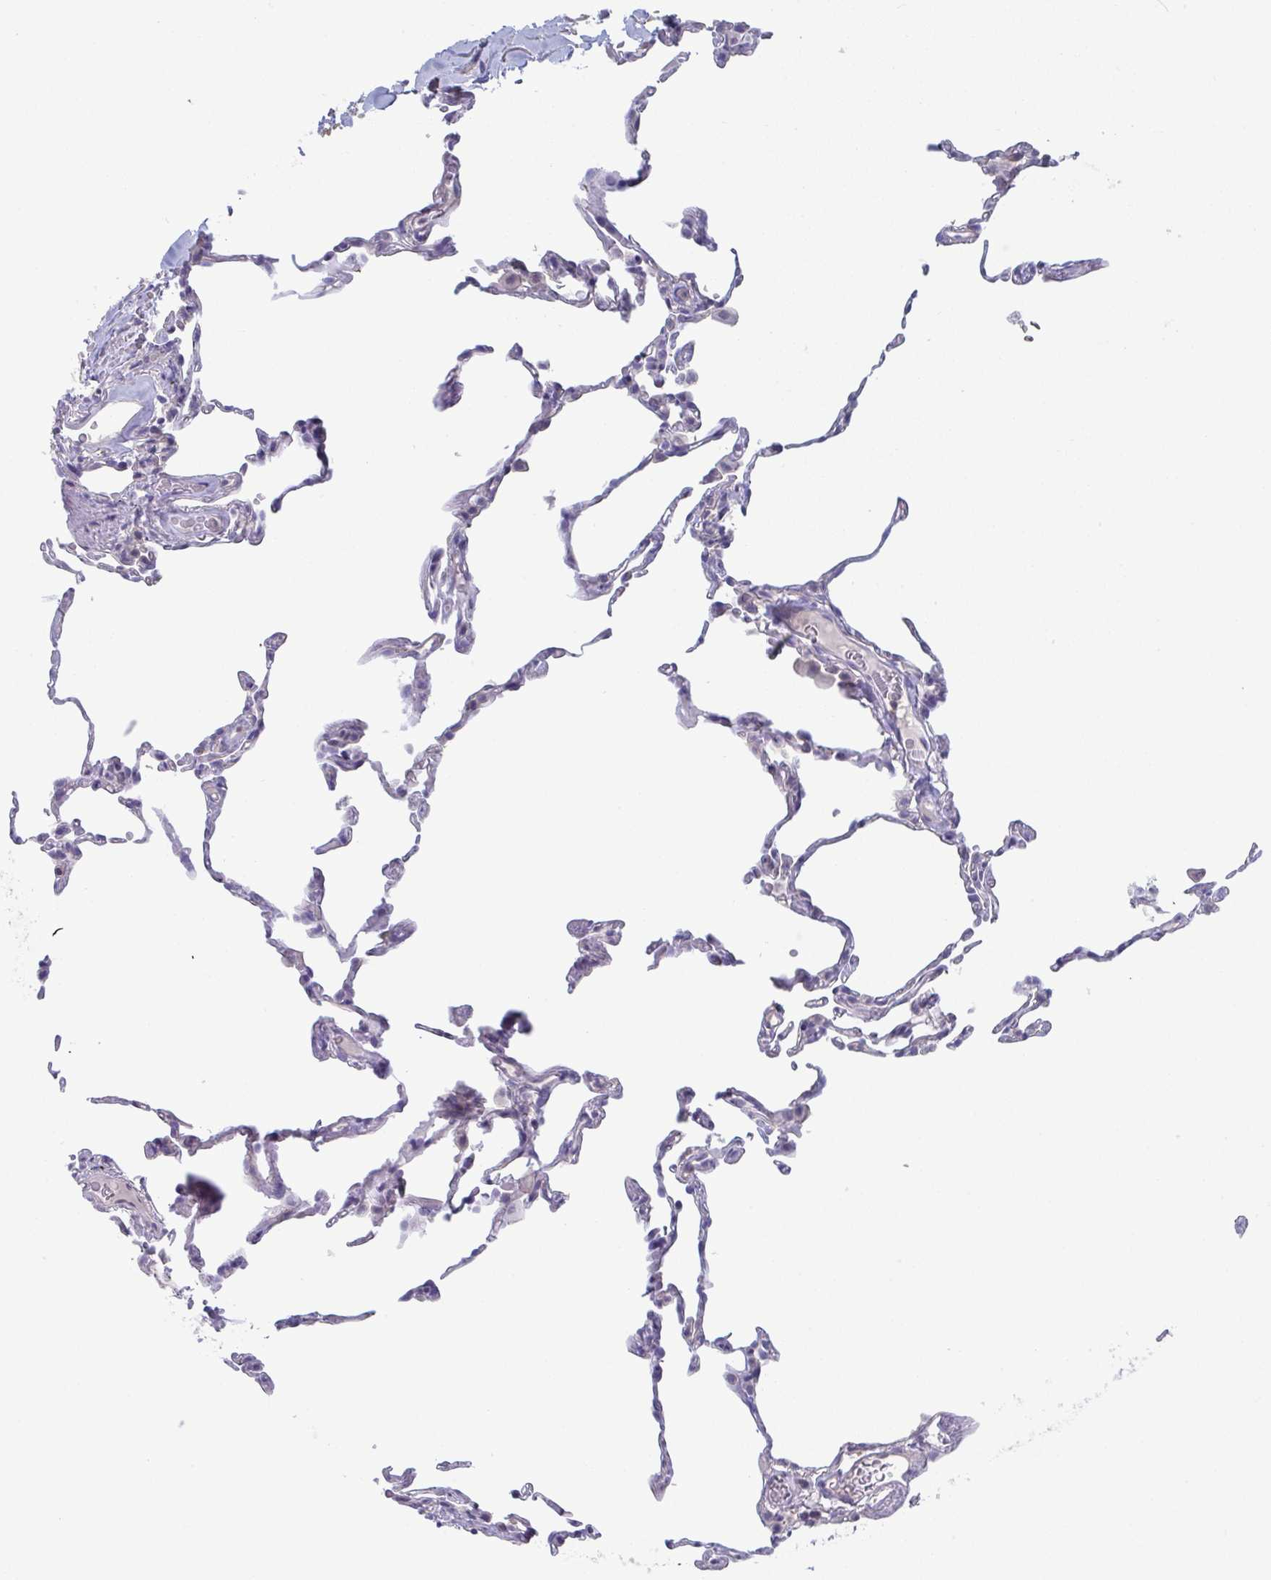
{"staining": {"intensity": "negative", "quantity": "none", "location": "none"}, "tissue": "lung", "cell_type": "Alveolar cells", "image_type": "normal", "snomed": [{"axis": "morphology", "description": "Normal tissue, NOS"}, {"axis": "topography", "description": "Lung"}], "caption": "DAB (3,3'-diaminobenzidine) immunohistochemical staining of unremarkable human lung exhibits no significant positivity in alveolar cells.", "gene": "STK26", "patient": {"sex": "female", "age": 57}}